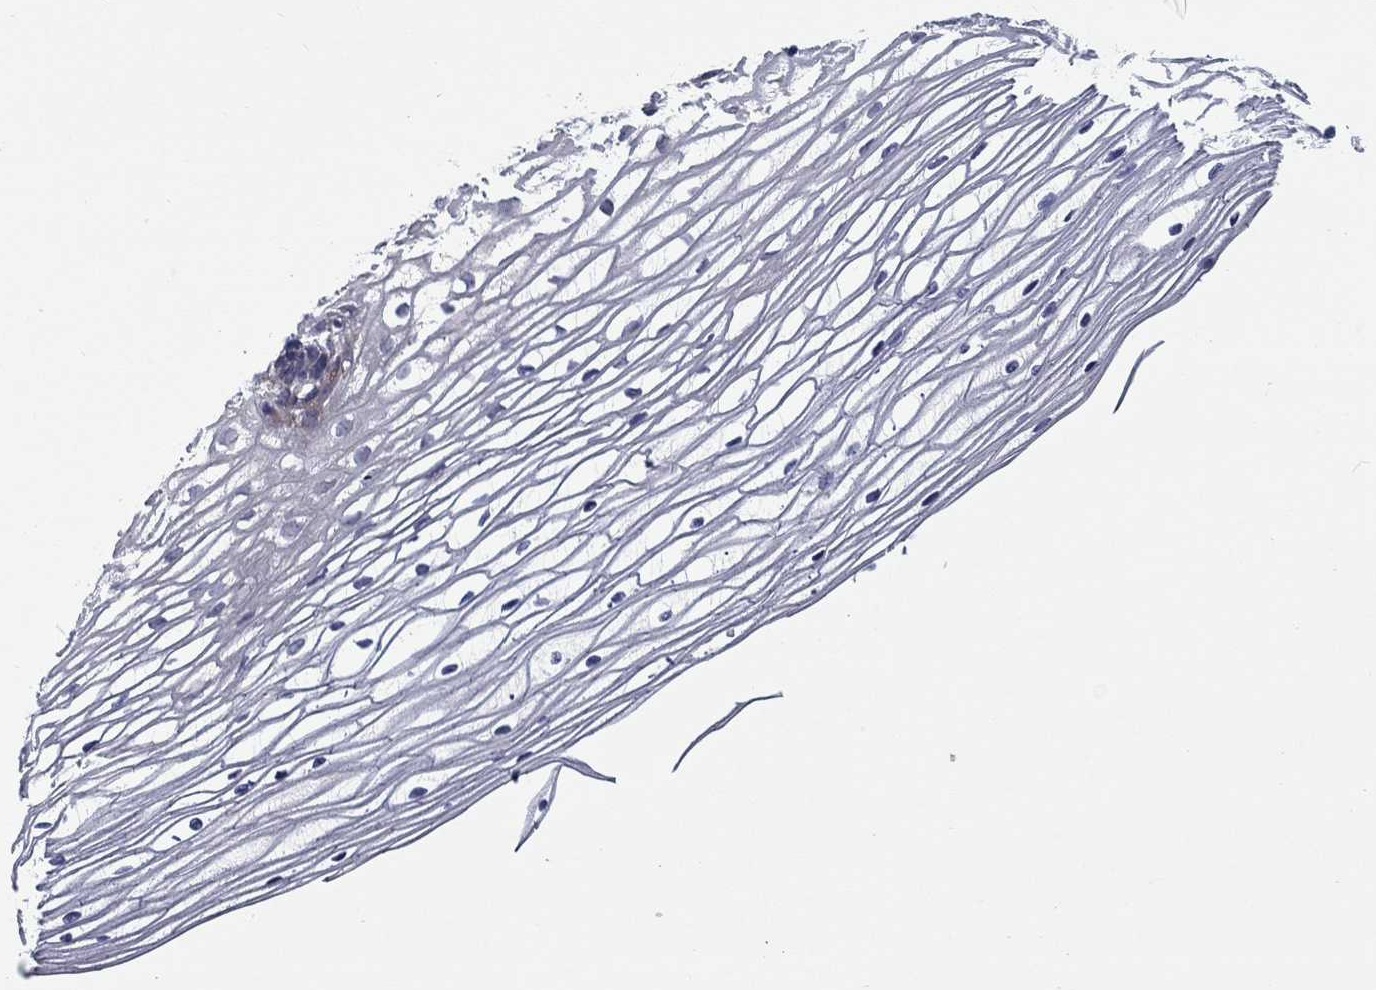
{"staining": {"intensity": "negative", "quantity": "none", "location": "none"}, "tissue": "cervix", "cell_type": "Glandular cells", "image_type": "normal", "snomed": [{"axis": "morphology", "description": "Normal tissue, NOS"}, {"axis": "topography", "description": "Cervix"}], "caption": "Benign cervix was stained to show a protein in brown. There is no significant staining in glandular cells. (DAB IHC visualized using brightfield microscopy, high magnification).", "gene": "UNC119B", "patient": {"sex": "female", "age": 40}}